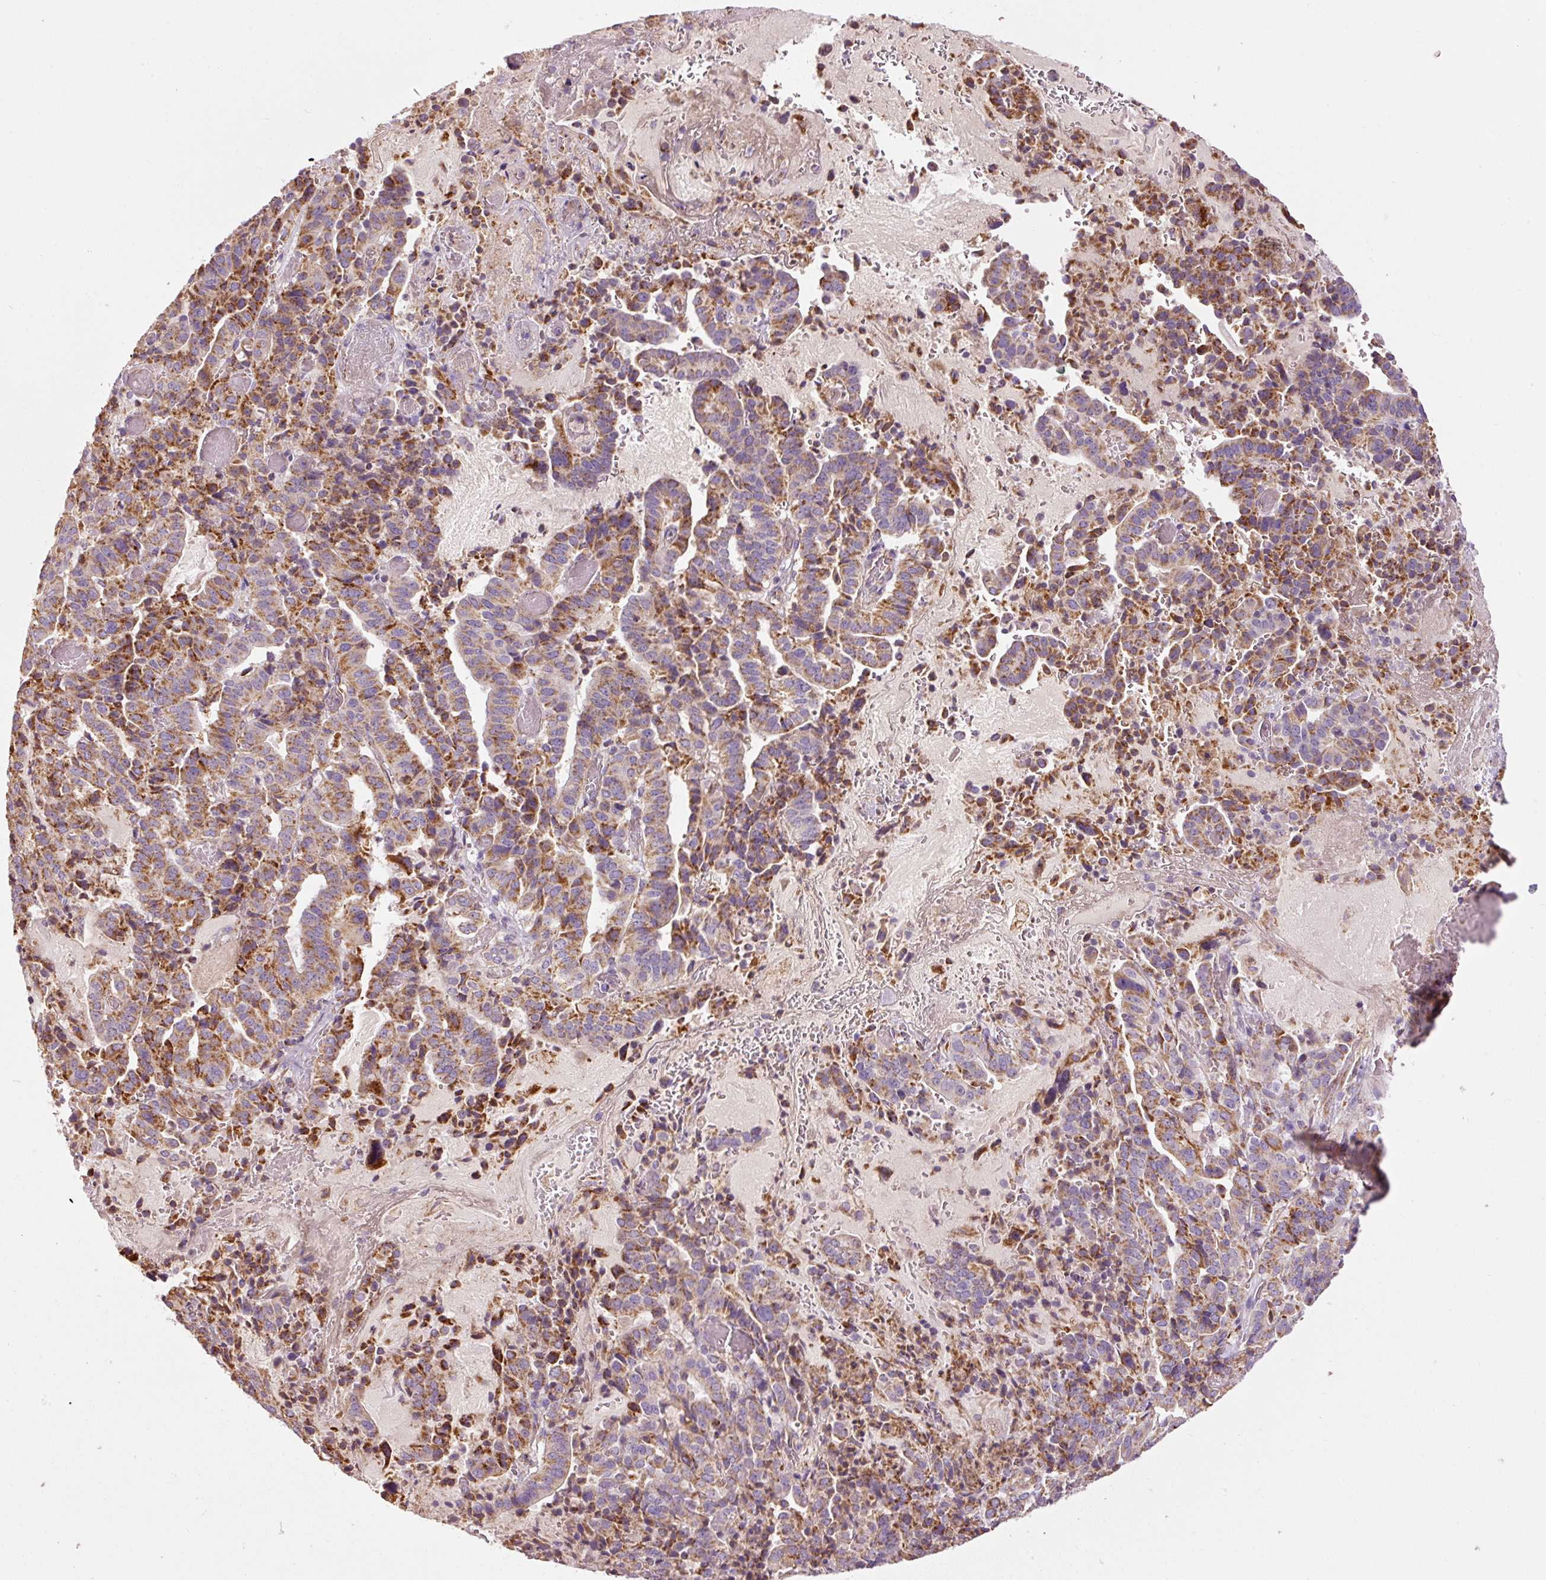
{"staining": {"intensity": "moderate", "quantity": ">75%", "location": "cytoplasmic/membranous"}, "tissue": "stomach cancer", "cell_type": "Tumor cells", "image_type": "cancer", "snomed": [{"axis": "morphology", "description": "Adenocarcinoma, NOS"}, {"axis": "topography", "description": "Stomach"}], "caption": "A histopathology image showing moderate cytoplasmic/membranous positivity in about >75% of tumor cells in adenocarcinoma (stomach), as visualized by brown immunohistochemical staining.", "gene": "NDUFB4", "patient": {"sex": "male", "age": 48}}